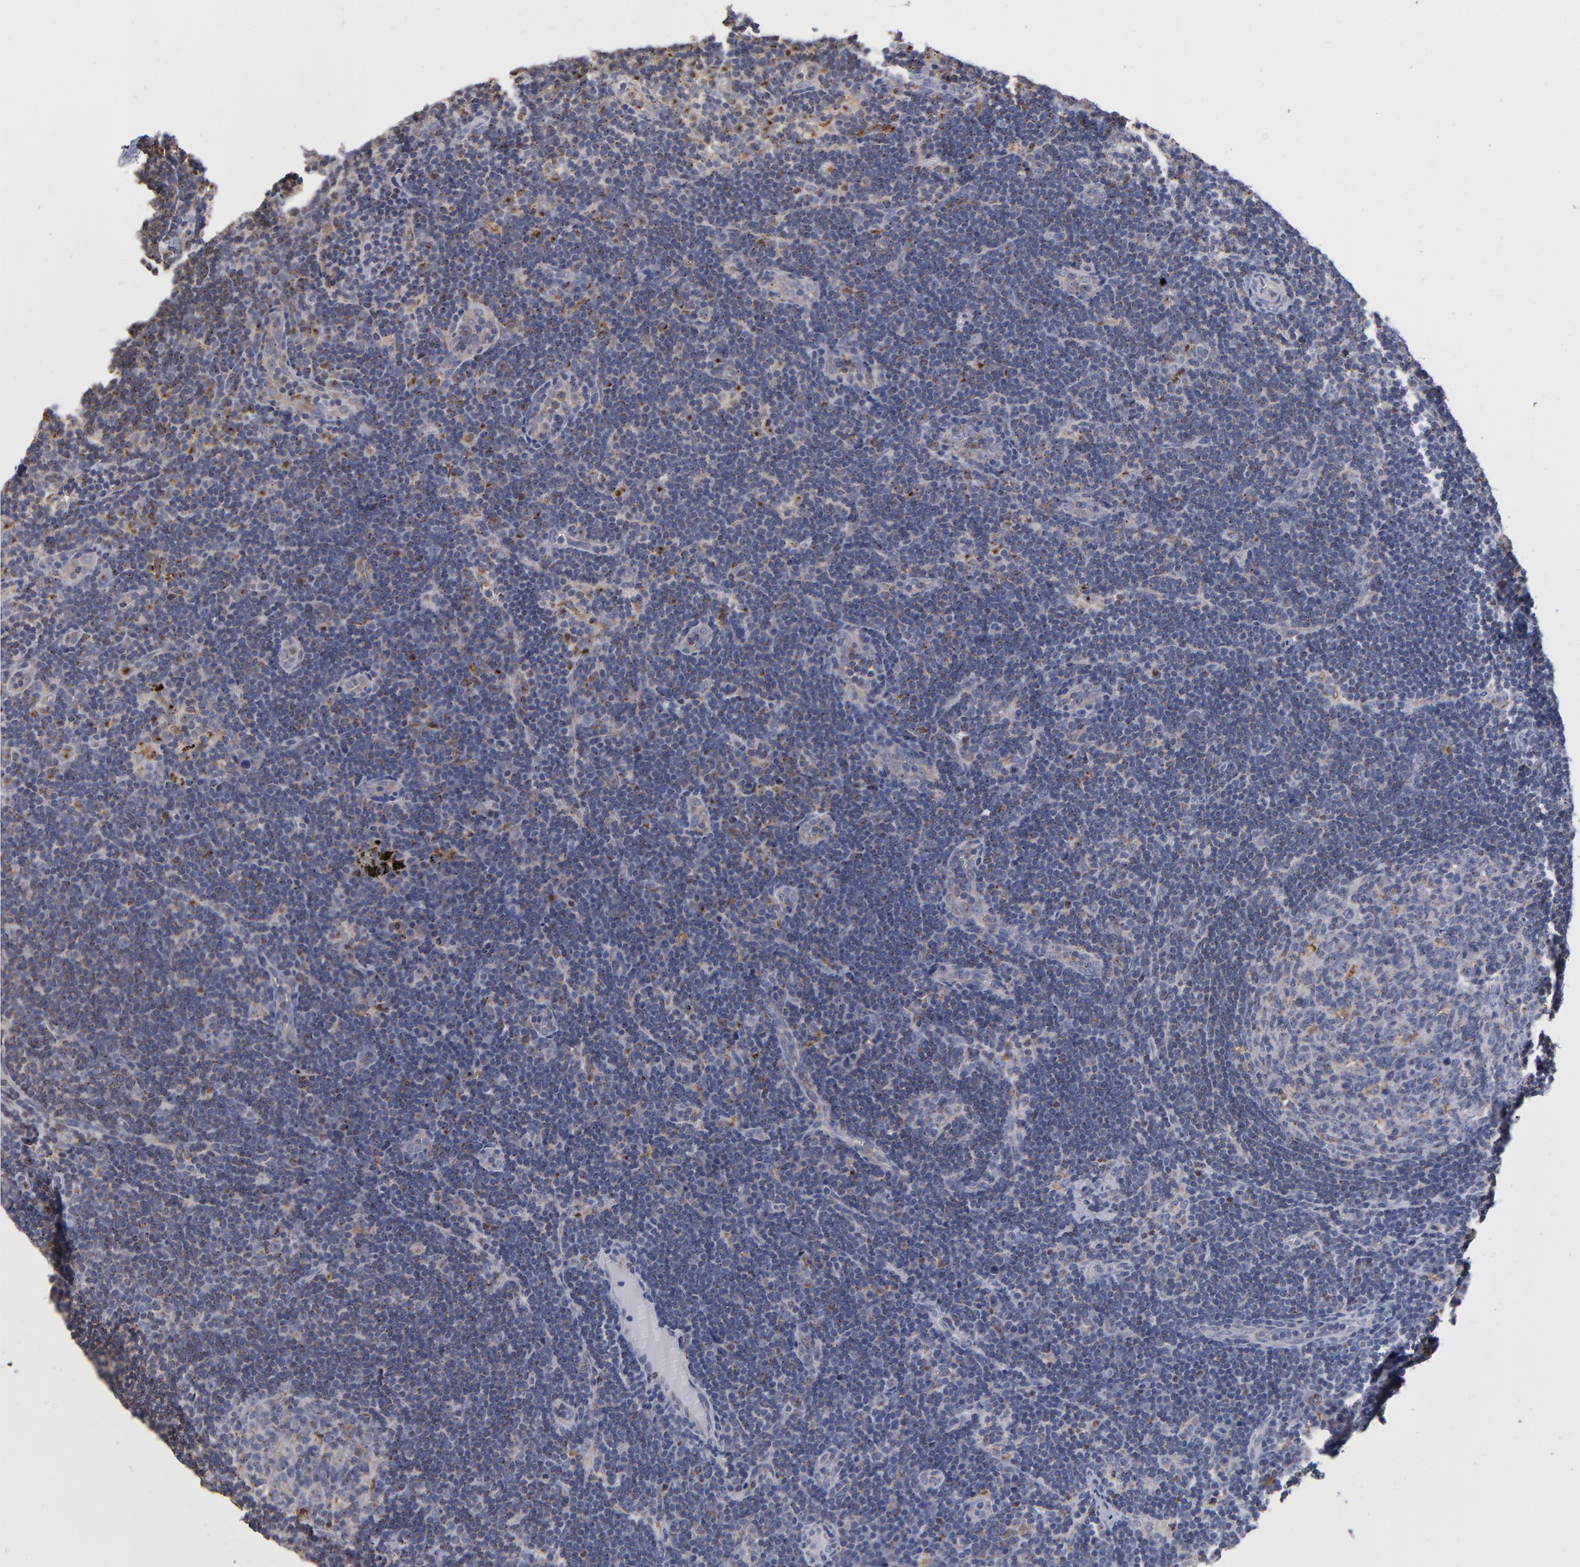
{"staining": {"intensity": "moderate", "quantity": "<25%", "location": "cytoplasmic/membranous"}, "tissue": "lymph node", "cell_type": "Germinal center cells", "image_type": "normal", "snomed": [{"axis": "morphology", "description": "Normal tissue, NOS"}, {"axis": "morphology", "description": "Squamous cell carcinoma, metastatic, NOS"}, {"axis": "topography", "description": "Lymph node"}], "caption": "Moderate cytoplasmic/membranous positivity for a protein is appreciated in about <25% of germinal center cells of benign lymph node using IHC.", "gene": "RRAGA", "patient": {"sex": "female", "age": 53}}